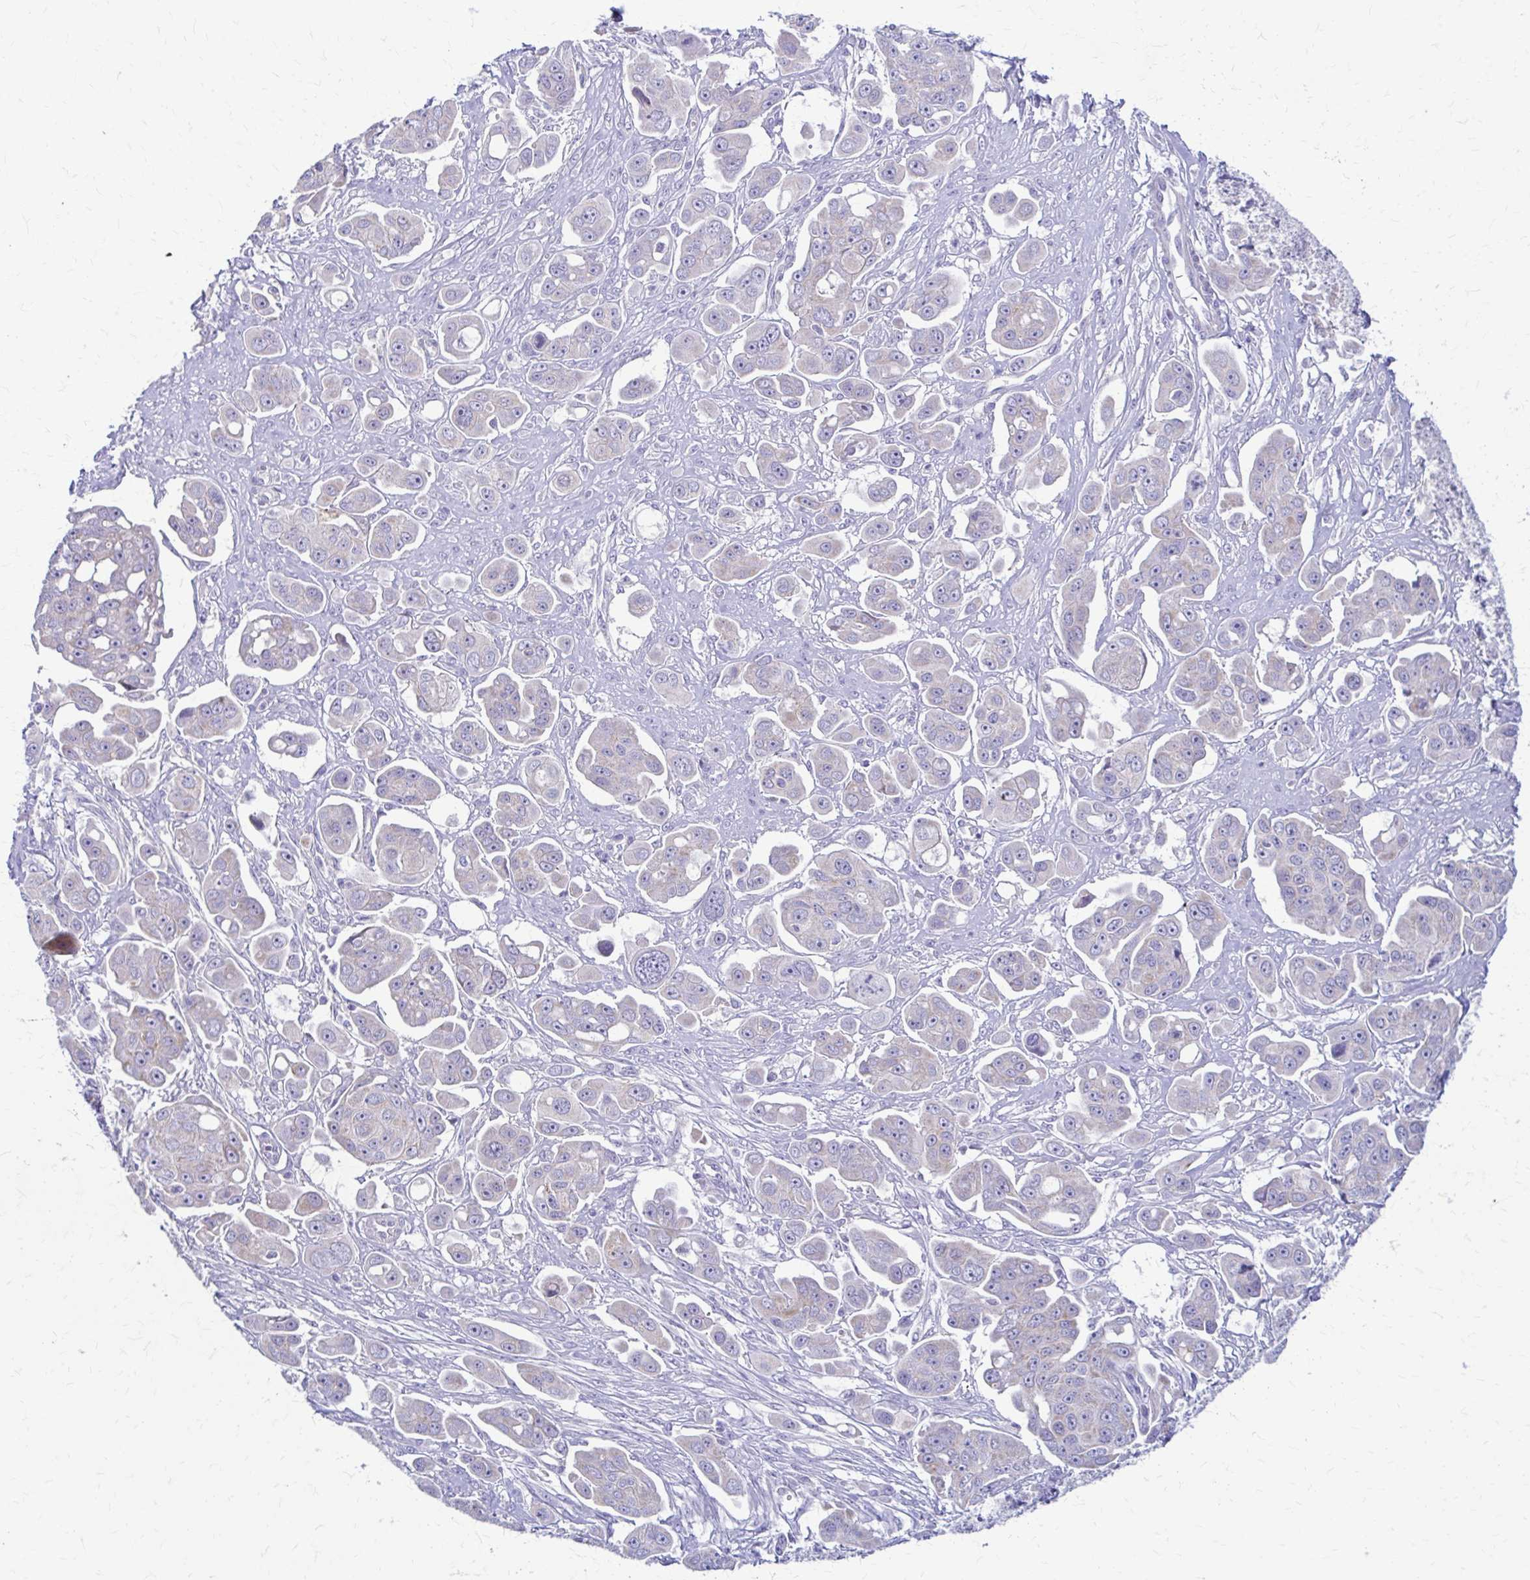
{"staining": {"intensity": "negative", "quantity": "none", "location": "none"}, "tissue": "ovarian cancer", "cell_type": "Tumor cells", "image_type": "cancer", "snomed": [{"axis": "morphology", "description": "Carcinoma, endometroid"}, {"axis": "topography", "description": "Ovary"}], "caption": "Ovarian cancer (endometroid carcinoma) stained for a protein using IHC demonstrates no positivity tumor cells.", "gene": "SAMD13", "patient": {"sex": "female", "age": 70}}